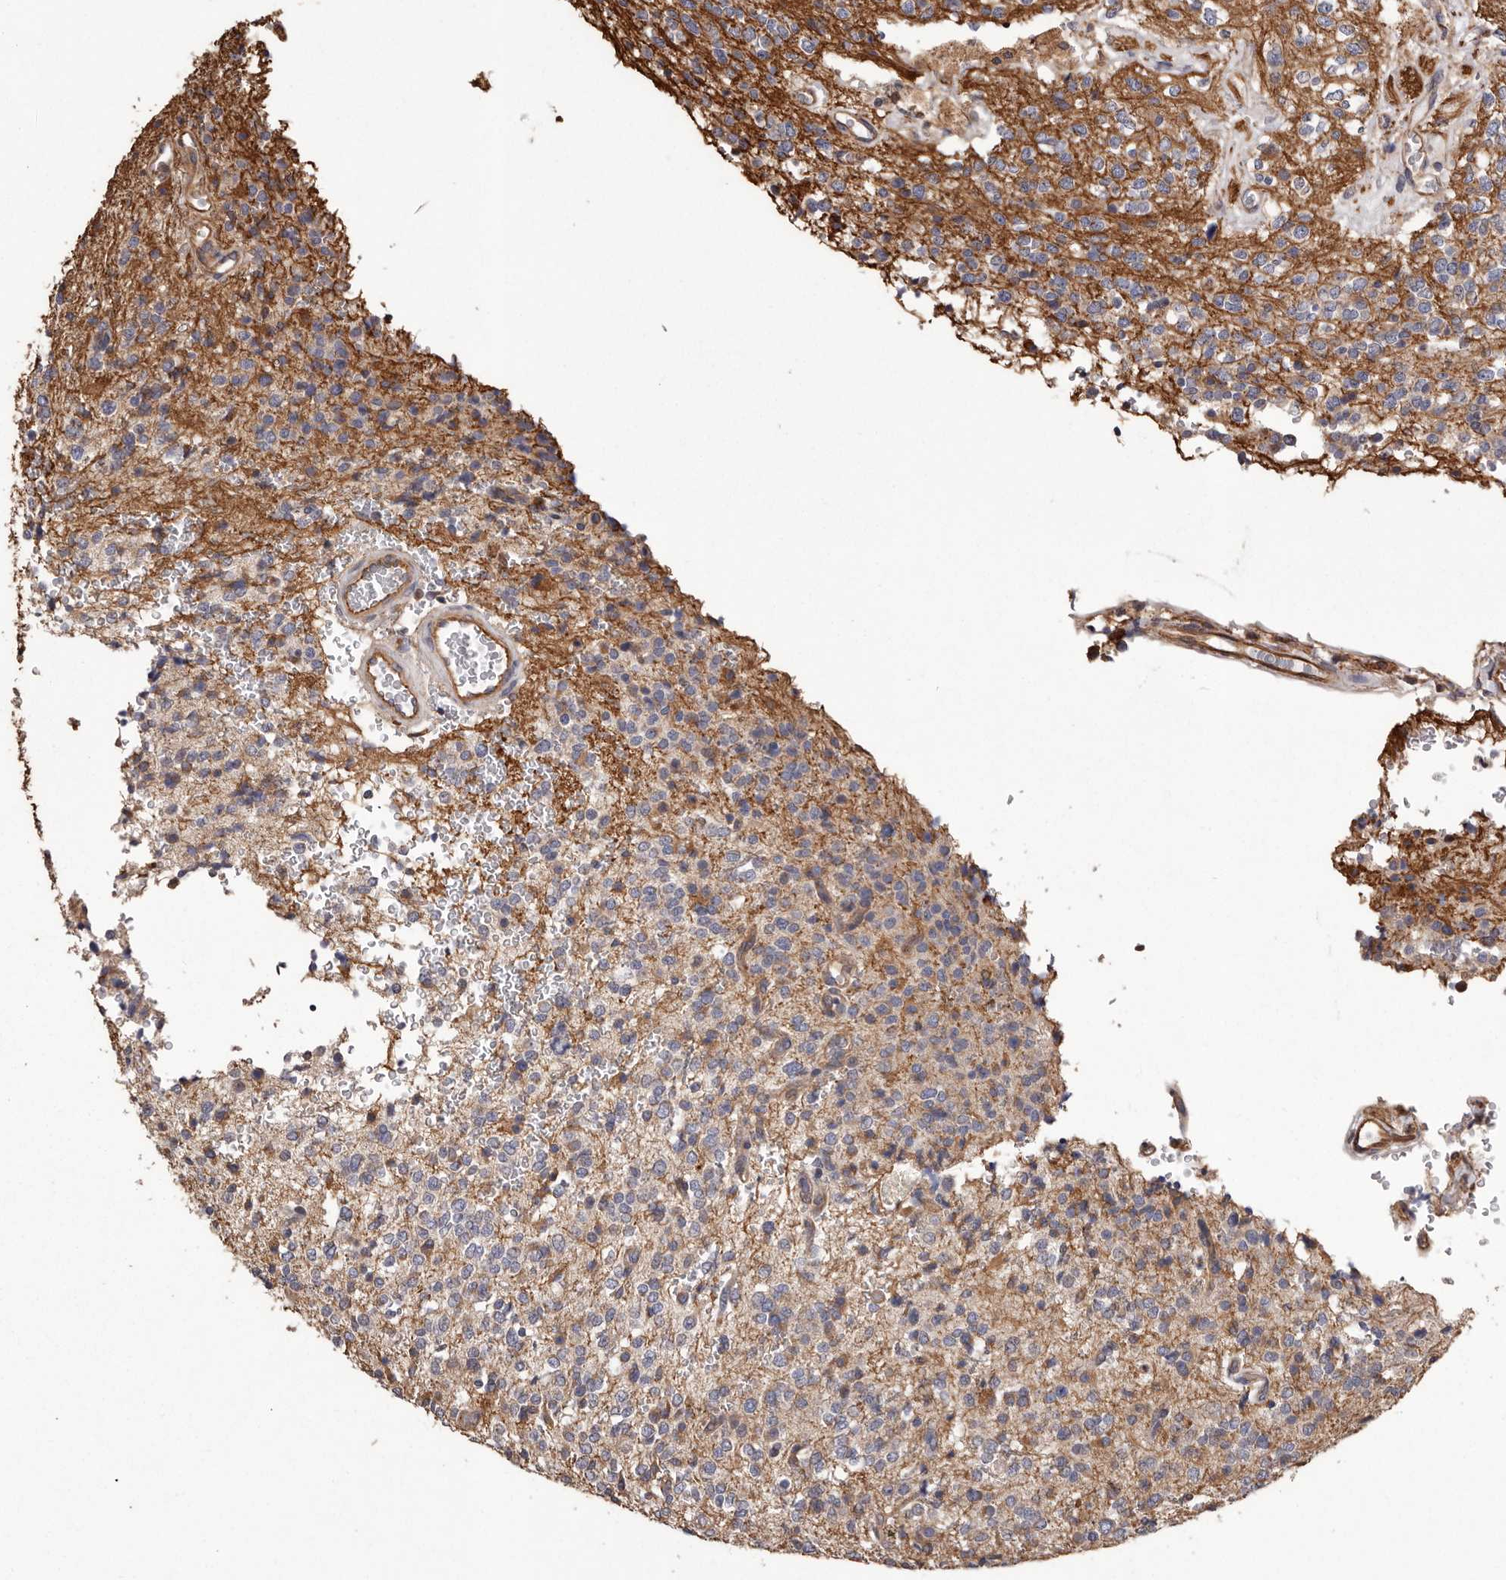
{"staining": {"intensity": "negative", "quantity": "none", "location": "none"}, "tissue": "glioma", "cell_type": "Tumor cells", "image_type": "cancer", "snomed": [{"axis": "morphology", "description": "Glioma, malignant, High grade"}, {"axis": "topography", "description": "Brain"}], "caption": "IHC of glioma demonstrates no staining in tumor cells.", "gene": "CEP104", "patient": {"sex": "male", "age": 34}}